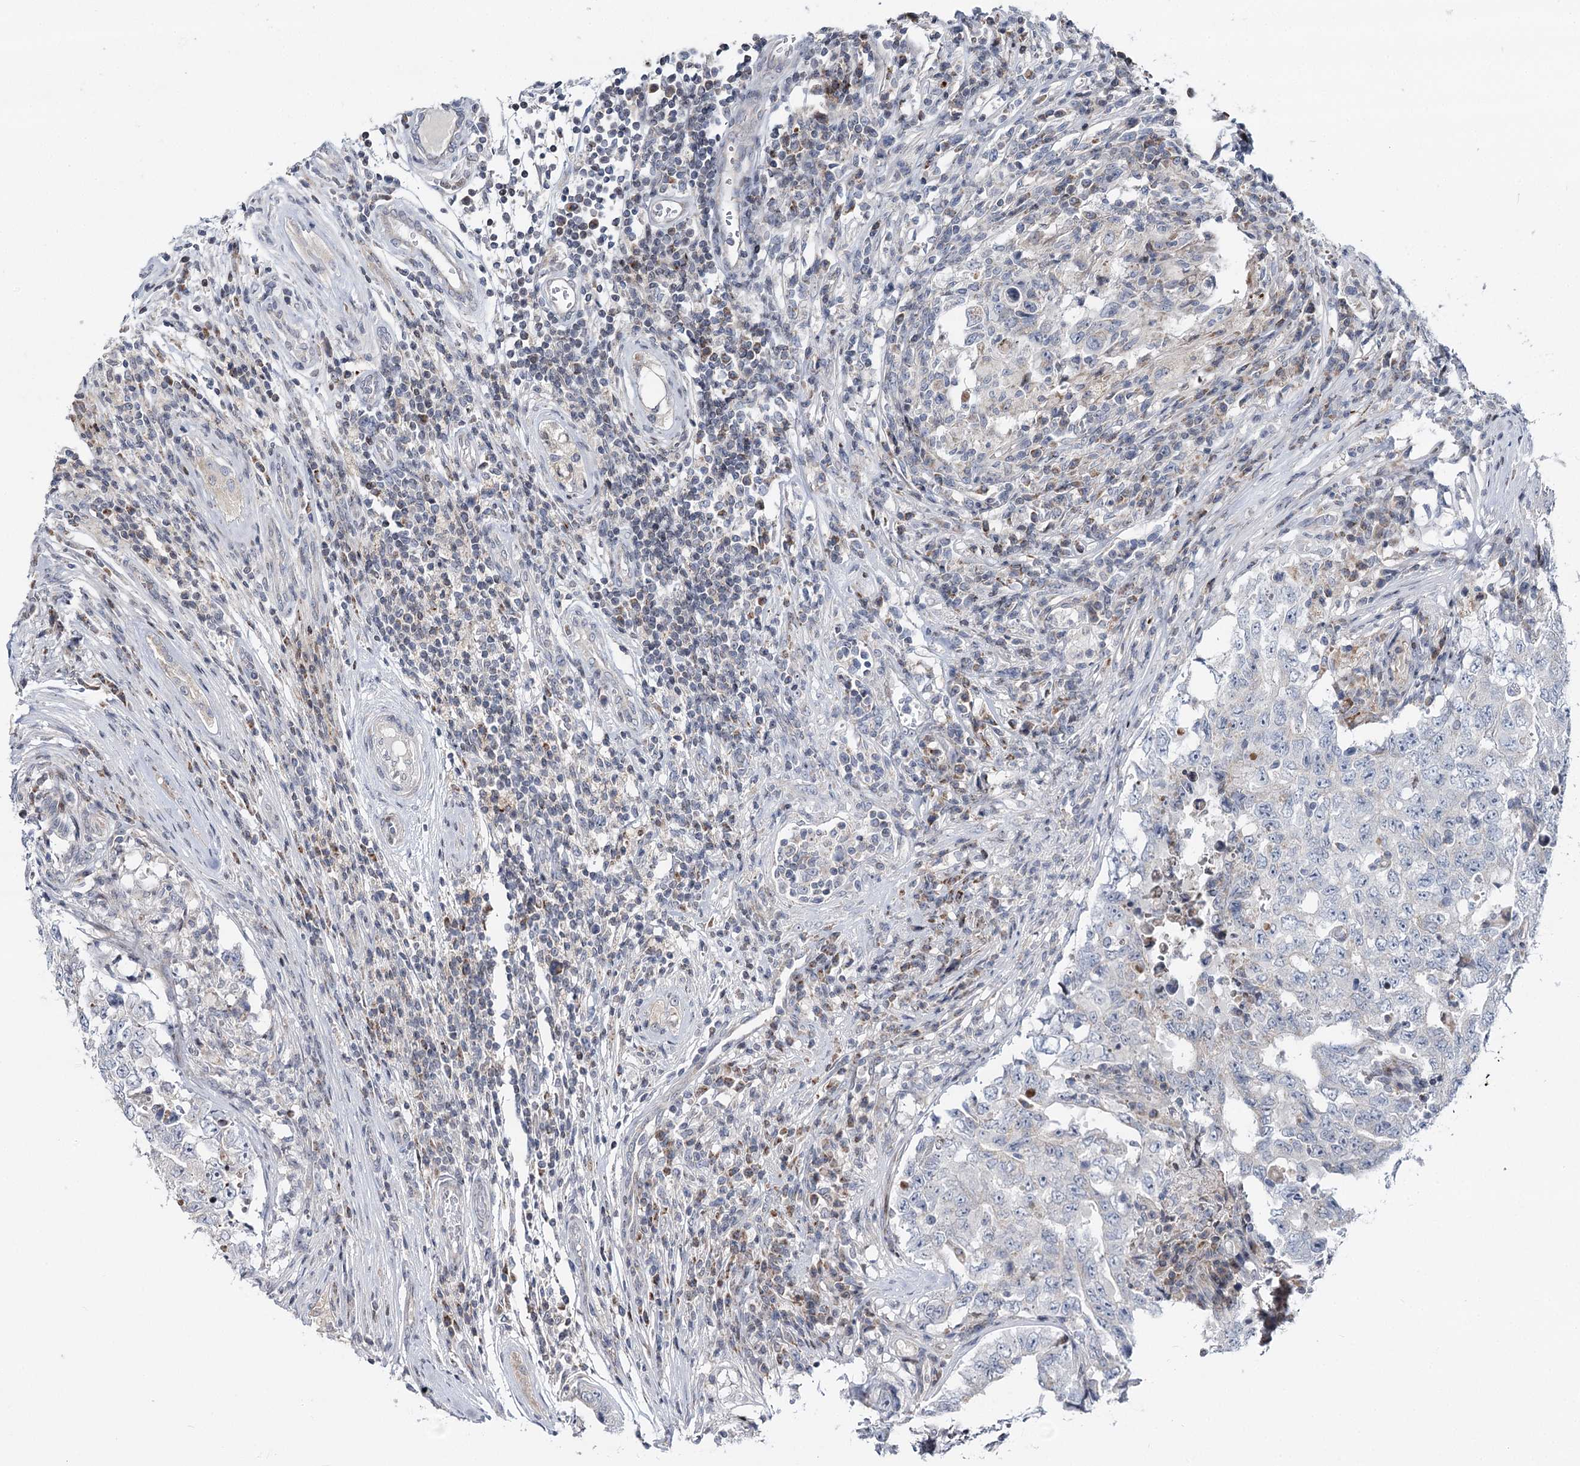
{"staining": {"intensity": "negative", "quantity": "none", "location": "none"}, "tissue": "testis cancer", "cell_type": "Tumor cells", "image_type": "cancer", "snomed": [{"axis": "morphology", "description": "Carcinoma, Embryonal, NOS"}, {"axis": "topography", "description": "Testis"}], "caption": "Immunohistochemistry micrograph of human testis cancer stained for a protein (brown), which demonstrates no staining in tumor cells.", "gene": "PTGR1", "patient": {"sex": "male", "age": 26}}